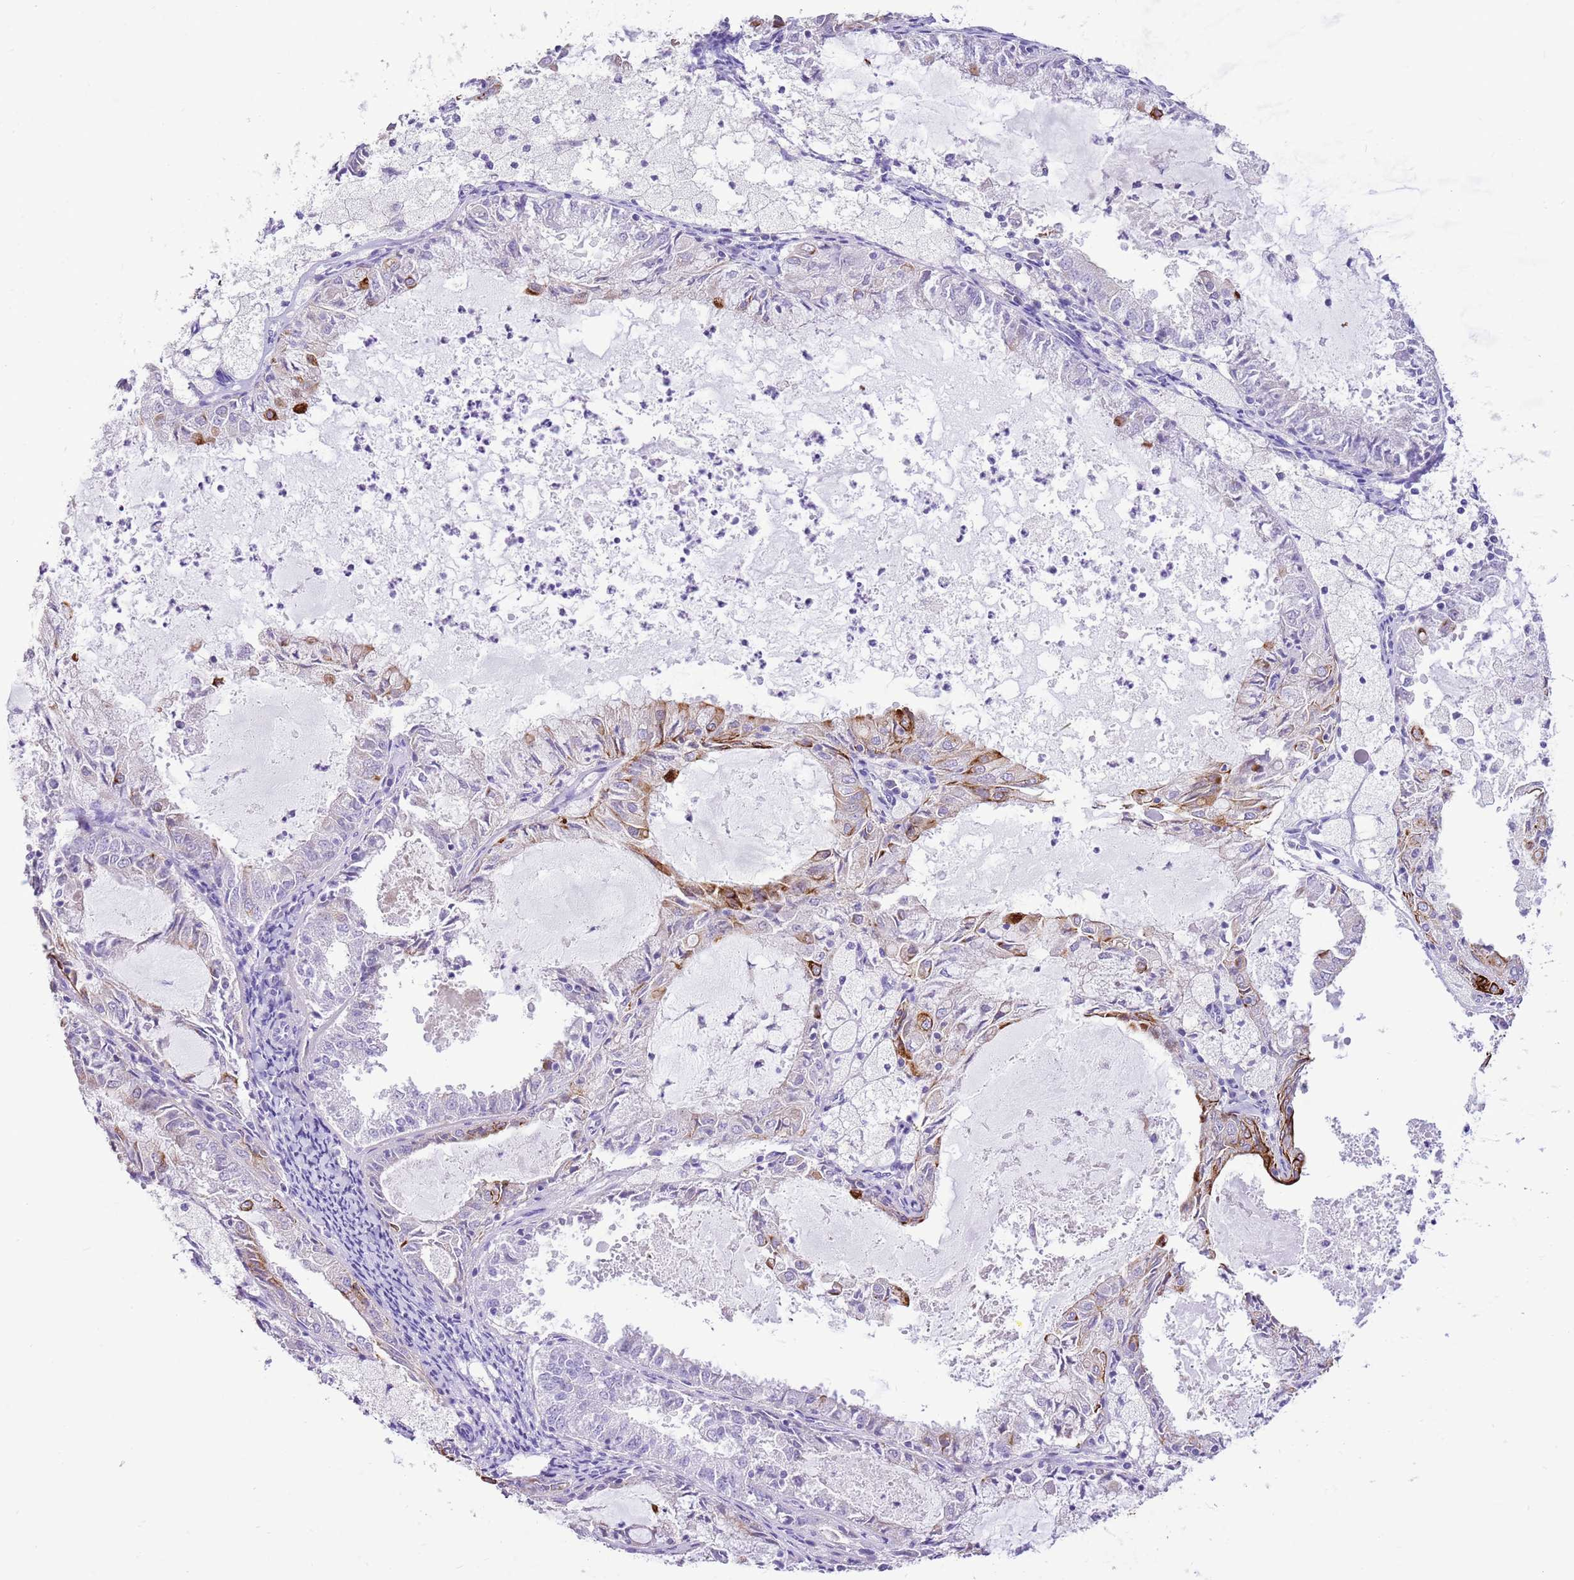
{"staining": {"intensity": "strong", "quantity": "<25%", "location": "cytoplasmic/membranous"}, "tissue": "endometrial cancer", "cell_type": "Tumor cells", "image_type": "cancer", "snomed": [{"axis": "morphology", "description": "Adenocarcinoma, NOS"}, {"axis": "topography", "description": "Endometrium"}], "caption": "A histopathology image of adenocarcinoma (endometrial) stained for a protein demonstrates strong cytoplasmic/membranous brown staining in tumor cells.", "gene": "R3HDM4", "patient": {"sex": "female", "age": 57}}